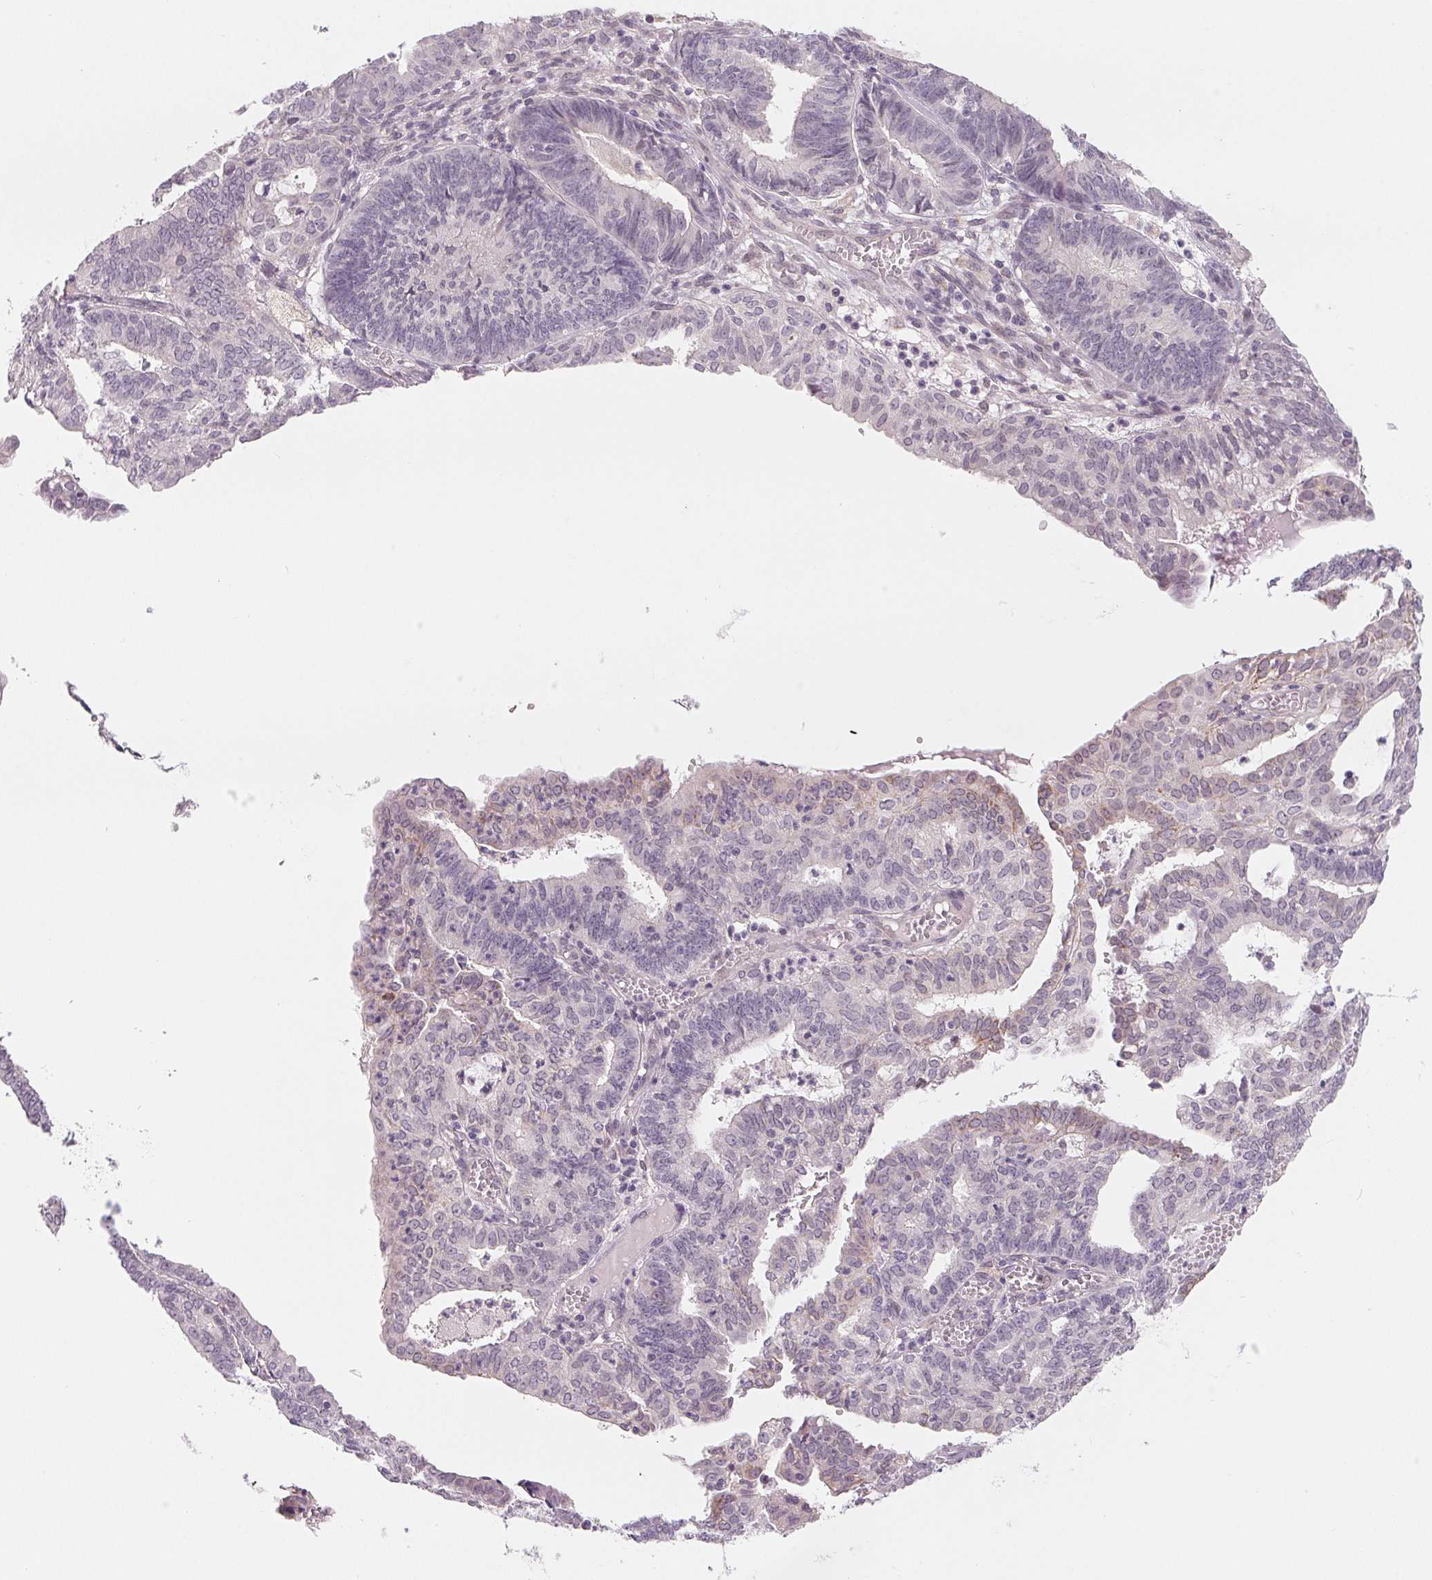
{"staining": {"intensity": "negative", "quantity": "none", "location": "none"}, "tissue": "endometrial cancer", "cell_type": "Tumor cells", "image_type": "cancer", "snomed": [{"axis": "morphology", "description": "Adenocarcinoma, NOS"}, {"axis": "topography", "description": "Endometrium"}], "caption": "An immunohistochemistry (IHC) image of endometrial cancer (adenocarcinoma) is shown. There is no staining in tumor cells of endometrial cancer (adenocarcinoma).", "gene": "CFC1", "patient": {"sex": "female", "age": 61}}